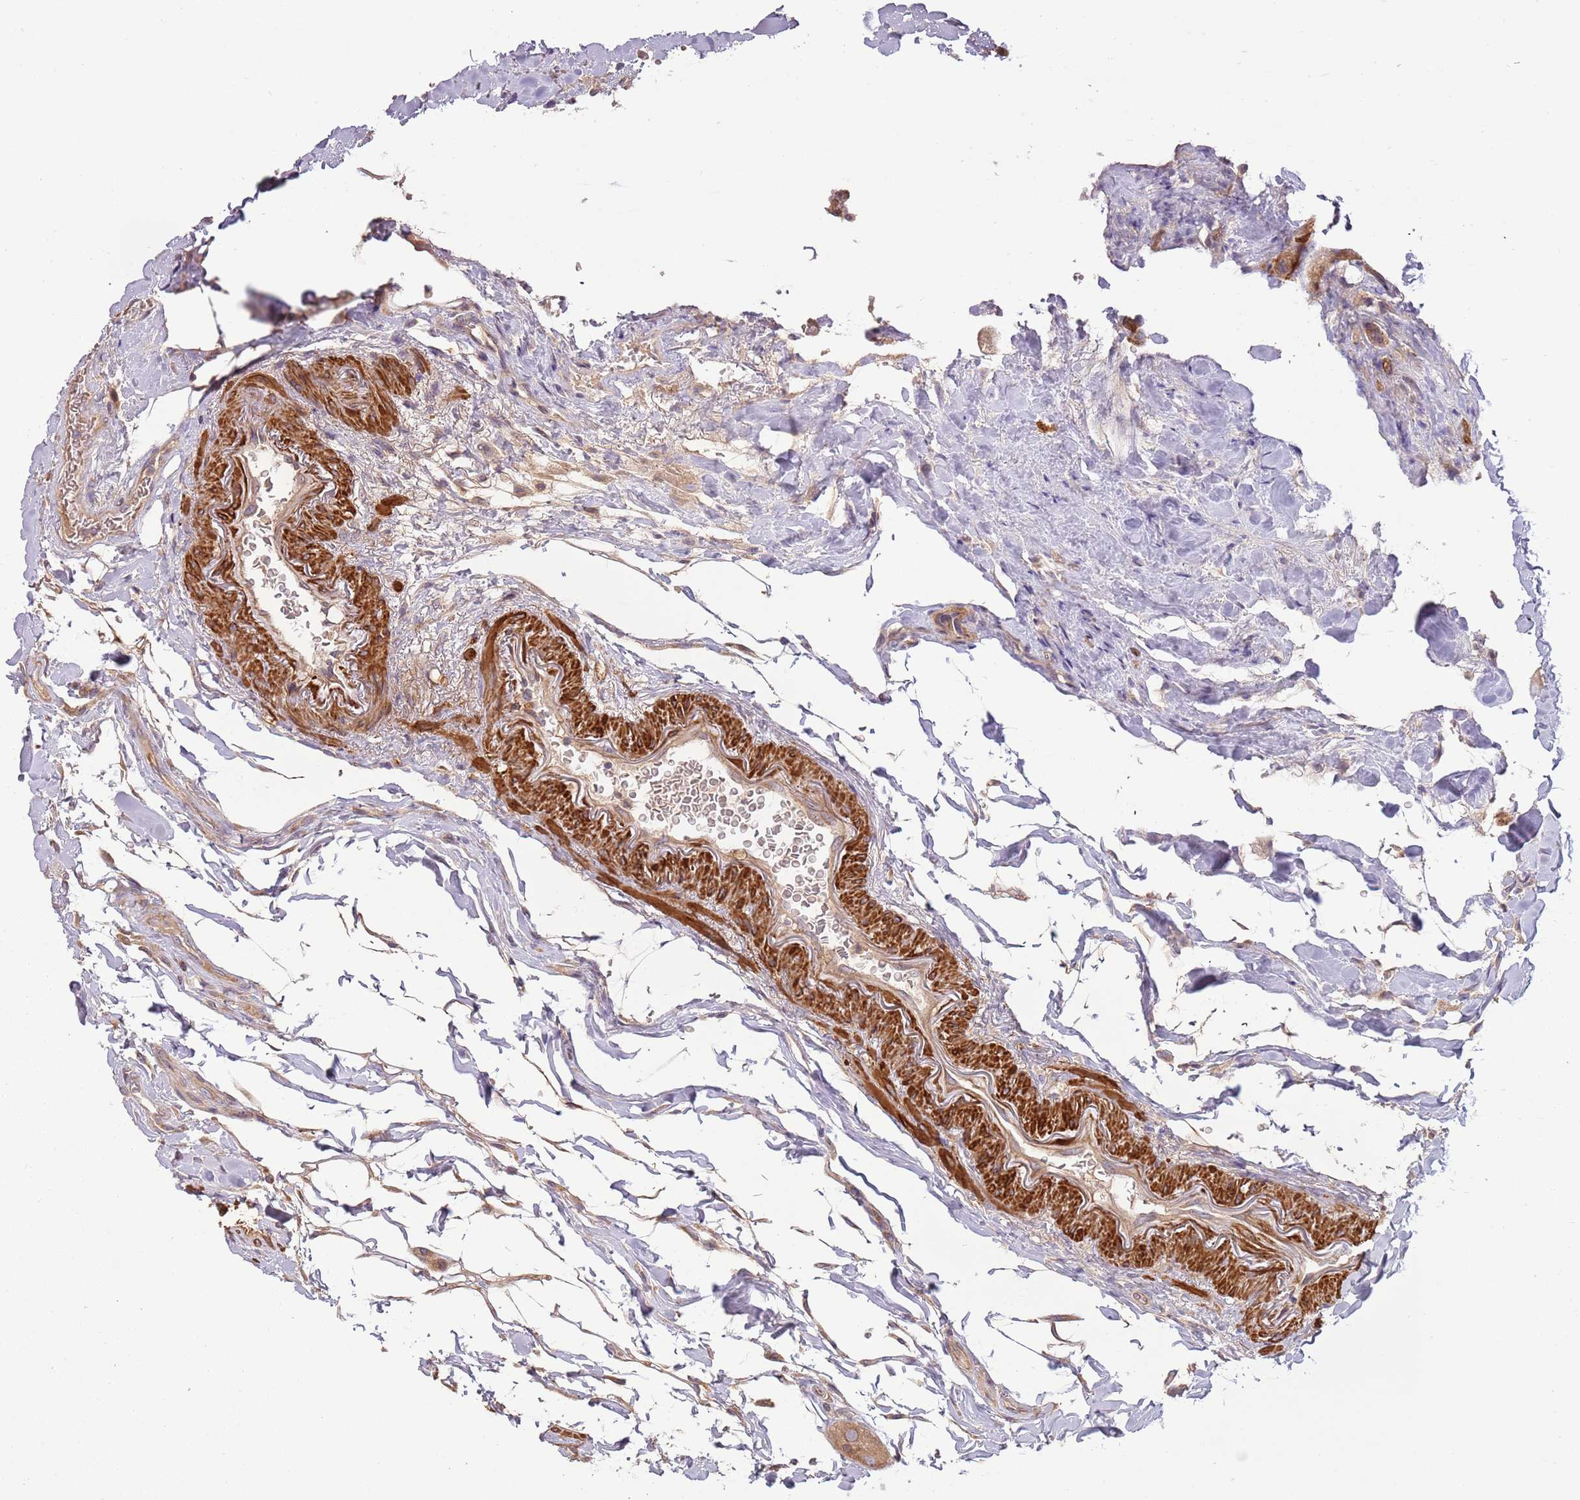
{"staining": {"intensity": "moderate", "quantity": ">75%", "location": "cytoplasmic/membranous"}, "tissue": "colon", "cell_type": "Endothelial cells", "image_type": "normal", "snomed": [{"axis": "morphology", "description": "Normal tissue, NOS"}, {"axis": "topography", "description": "Colon"}], "caption": "Colon stained with a brown dye shows moderate cytoplasmic/membranous positive expression in about >75% of endothelial cells.", "gene": "RNF128", "patient": {"sex": "female", "age": 79}}